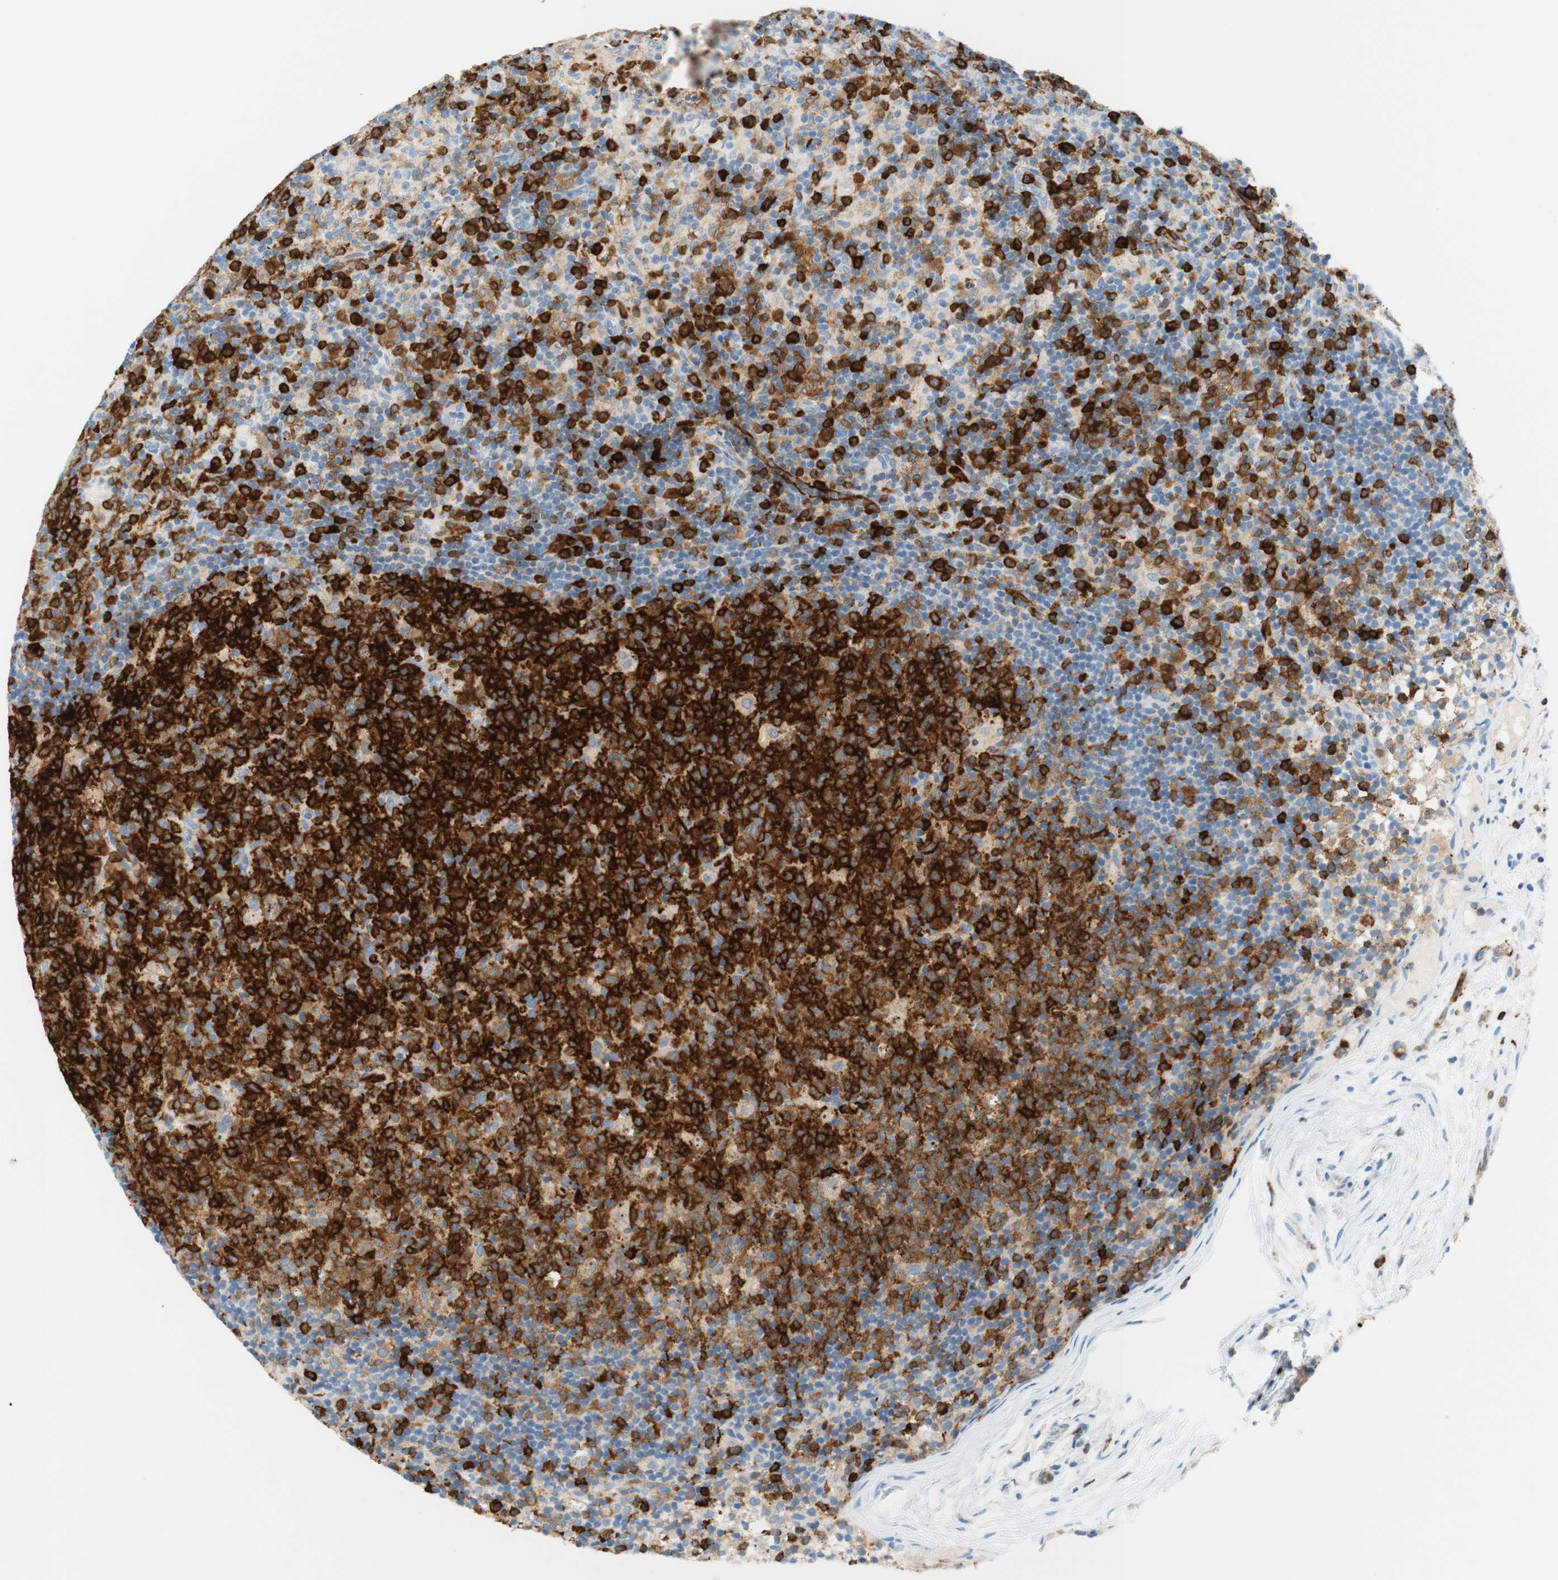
{"staining": {"intensity": "strong", "quantity": ">75%", "location": "cytoplasmic/membranous"}, "tissue": "lymph node", "cell_type": "Germinal center cells", "image_type": "normal", "snomed": [{"axis": "morphology", "description": "Normal tissue, NOS"}, {"axis": "morphology", "description": "Inflammation, NOS"}, {"axis": "topography", "description": "Lymph node"}], "caption": "Immunohistochemistry of benign lymph node displays high levels of strong cytoplasmic/membranous positivity in about >75% of germinal center cells. The staining was performed using DAB (3,3'-diaminobenzidine) to visualize the protein expression in brown, while the nuclei were stained in blue with hematoxylin (Magnification: 20x).", "gene": "STMN1", "patient": {"sex": "male", "age": 55}}